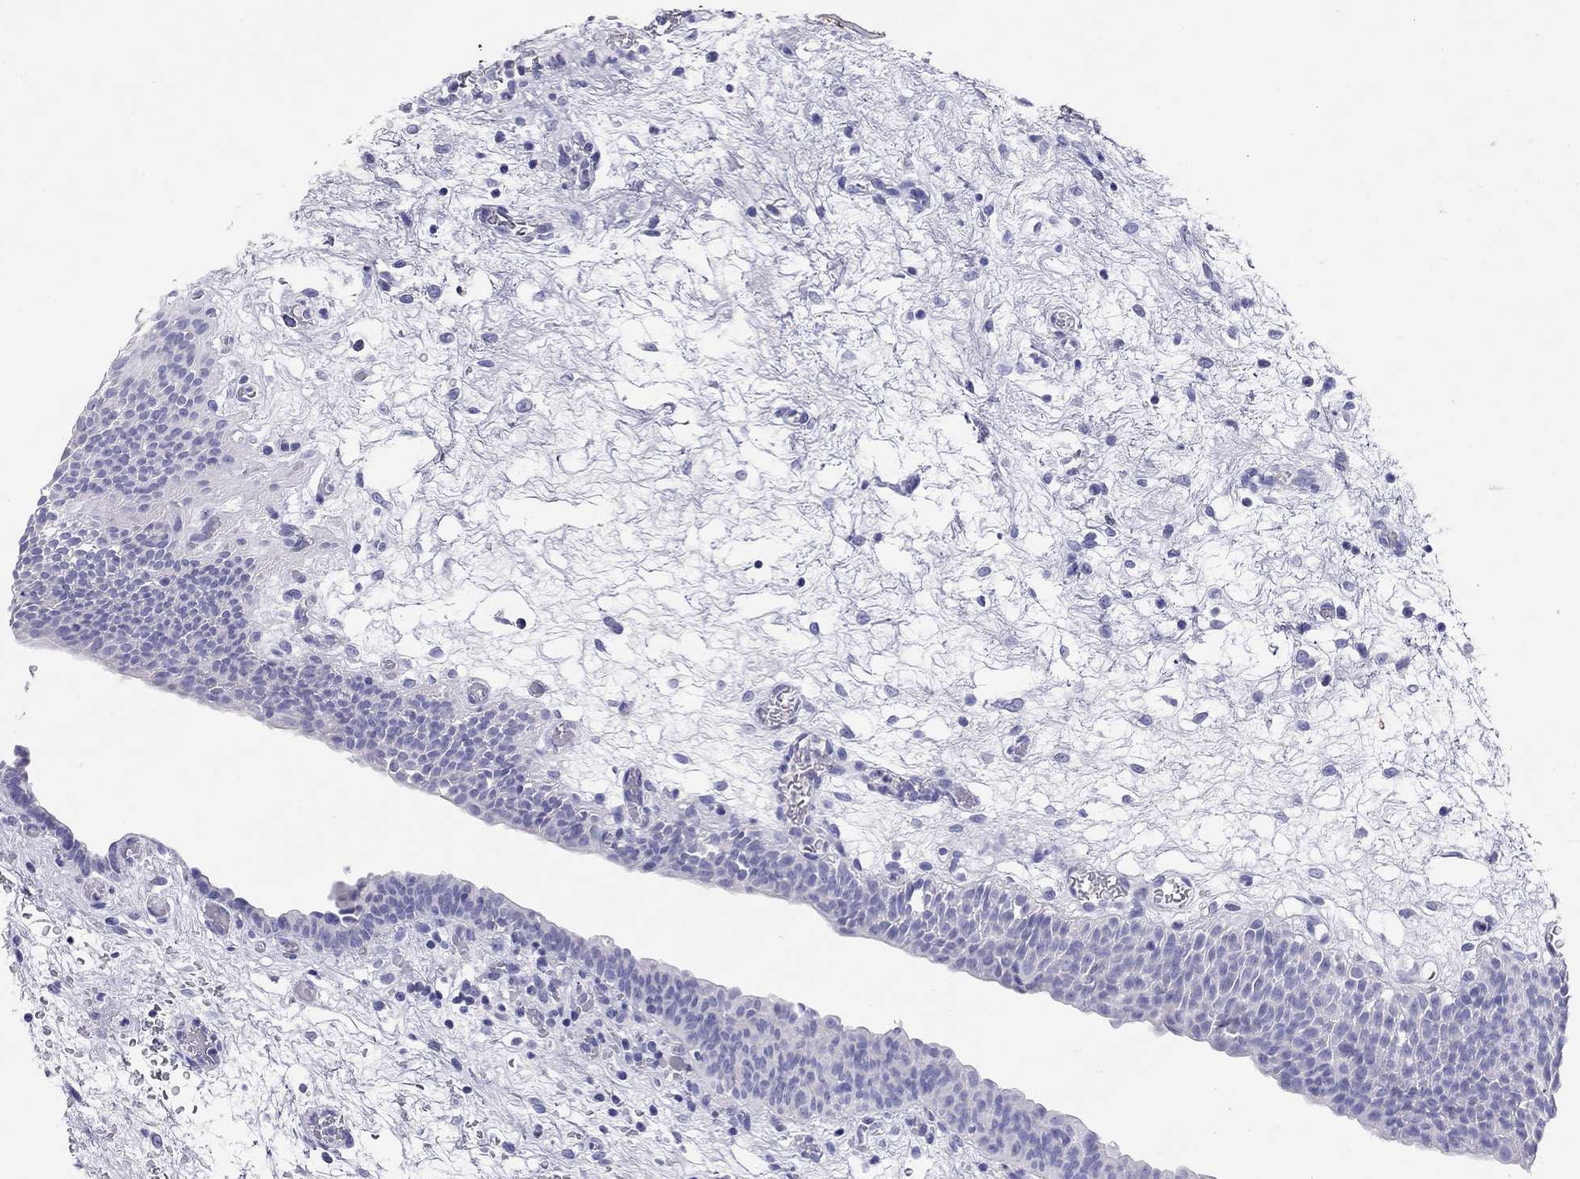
{"staining": {"intensity": "negative", "quantity": "none", "location": "none"}, "tissue": "urinary bladder", "cell_type": "Urothelial cells", "image_type": "normal", "snomed": [{"axis": "morphology", "description": "Normal tissue, NOS"}, {"axis": "topography", "description": "Urinary bladder"}], "caption": "Urothelial cells are negative for protein expression in unremarkable human urinary bladder. (Immunohistochemistry (ihc), brightfield microscopy, high magnification).", "gene": "CALHM1", "patient": {"sex": "male", "age": 76}}